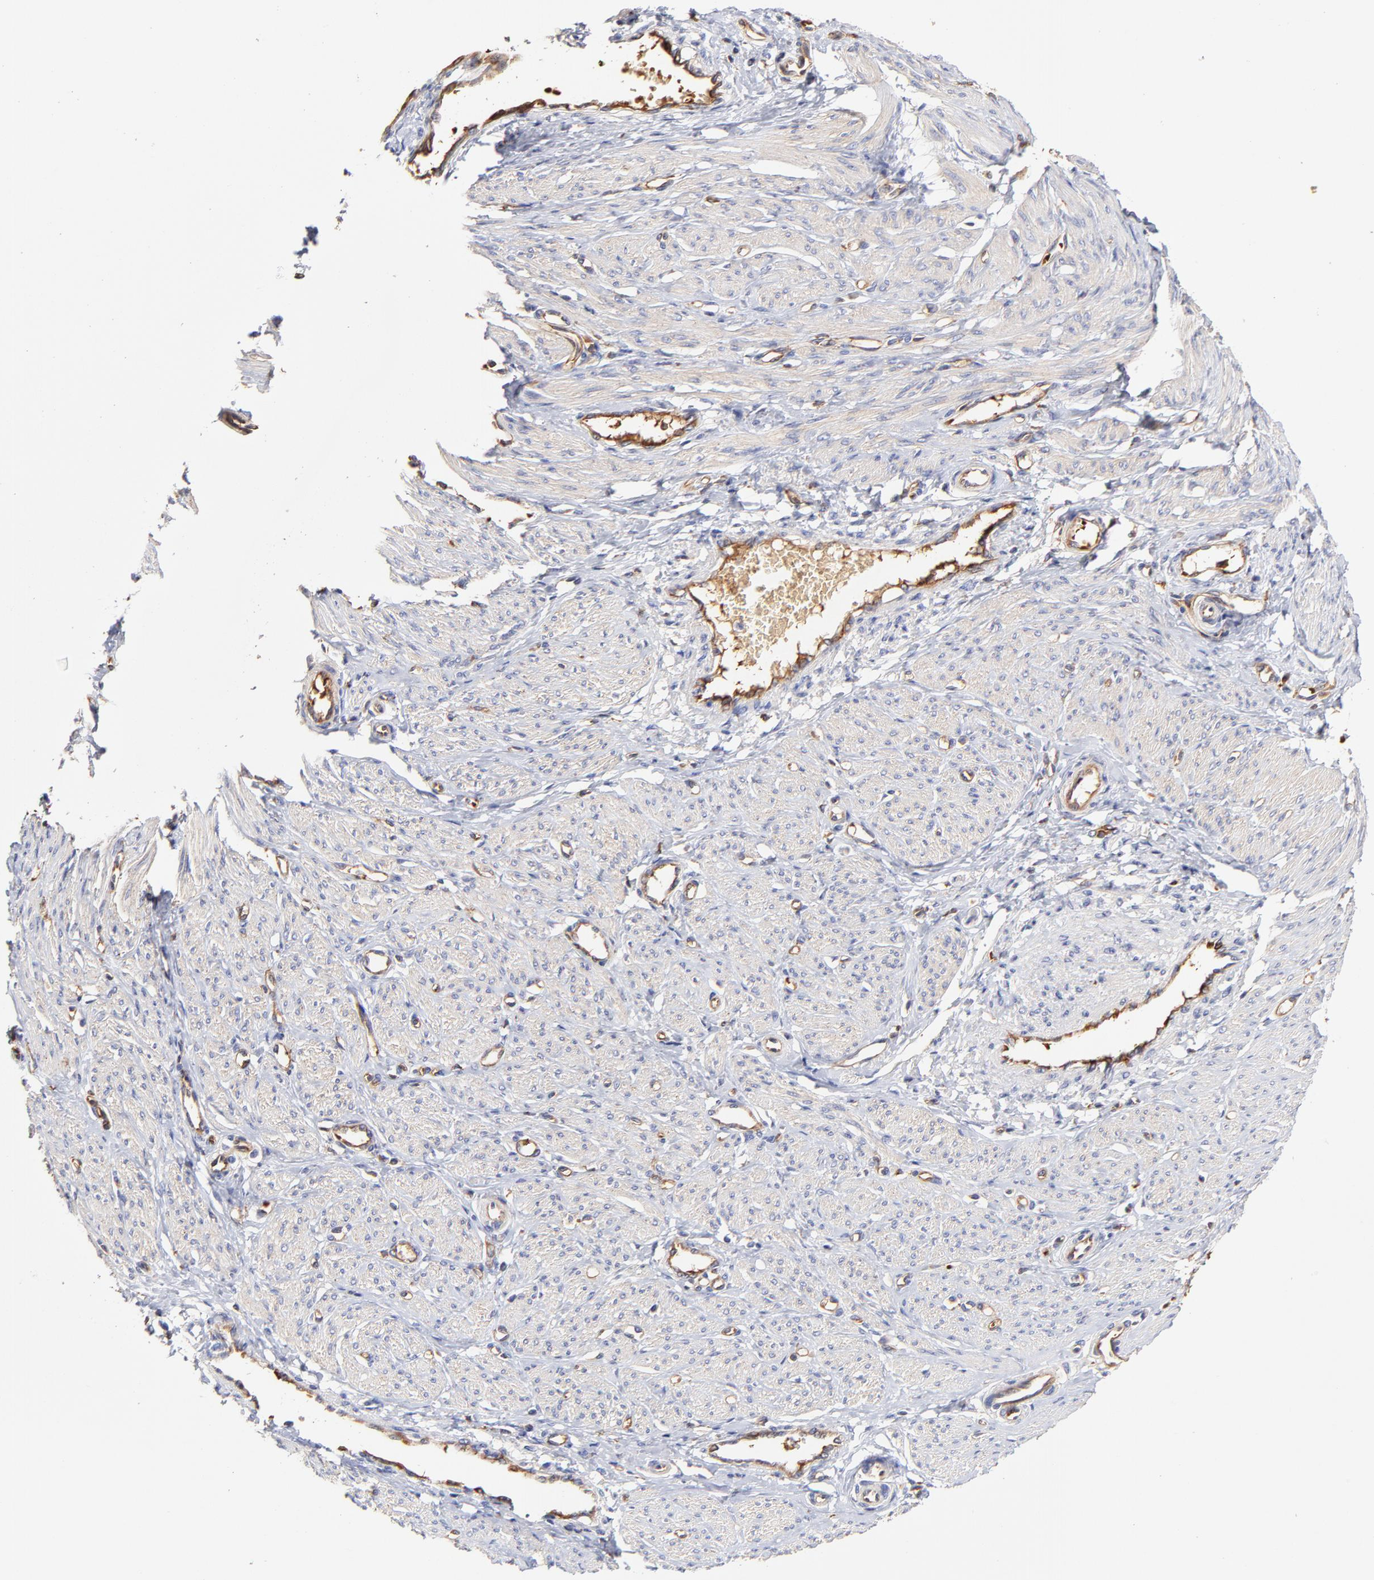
{"staining": {"intensity": "negative", "quantity": "none", "location": "none"}, "tissue": "smooth muscle", "cell_type": "Smooth muscle cells", "image_type": "normal", "snomed": [{"axis": "morphology", "description": "Normal tissue, NOS"}, {"axis": "topography", "description": "Smooth muscle"}, {"axis": "topography", "description": "Uterus"}], "caption": "IHC of benign human smooth muscle shows no positivity in smooth muscle cells.", "gene": "CD2AP", "patient": {"sex": "female", "age": 39}}